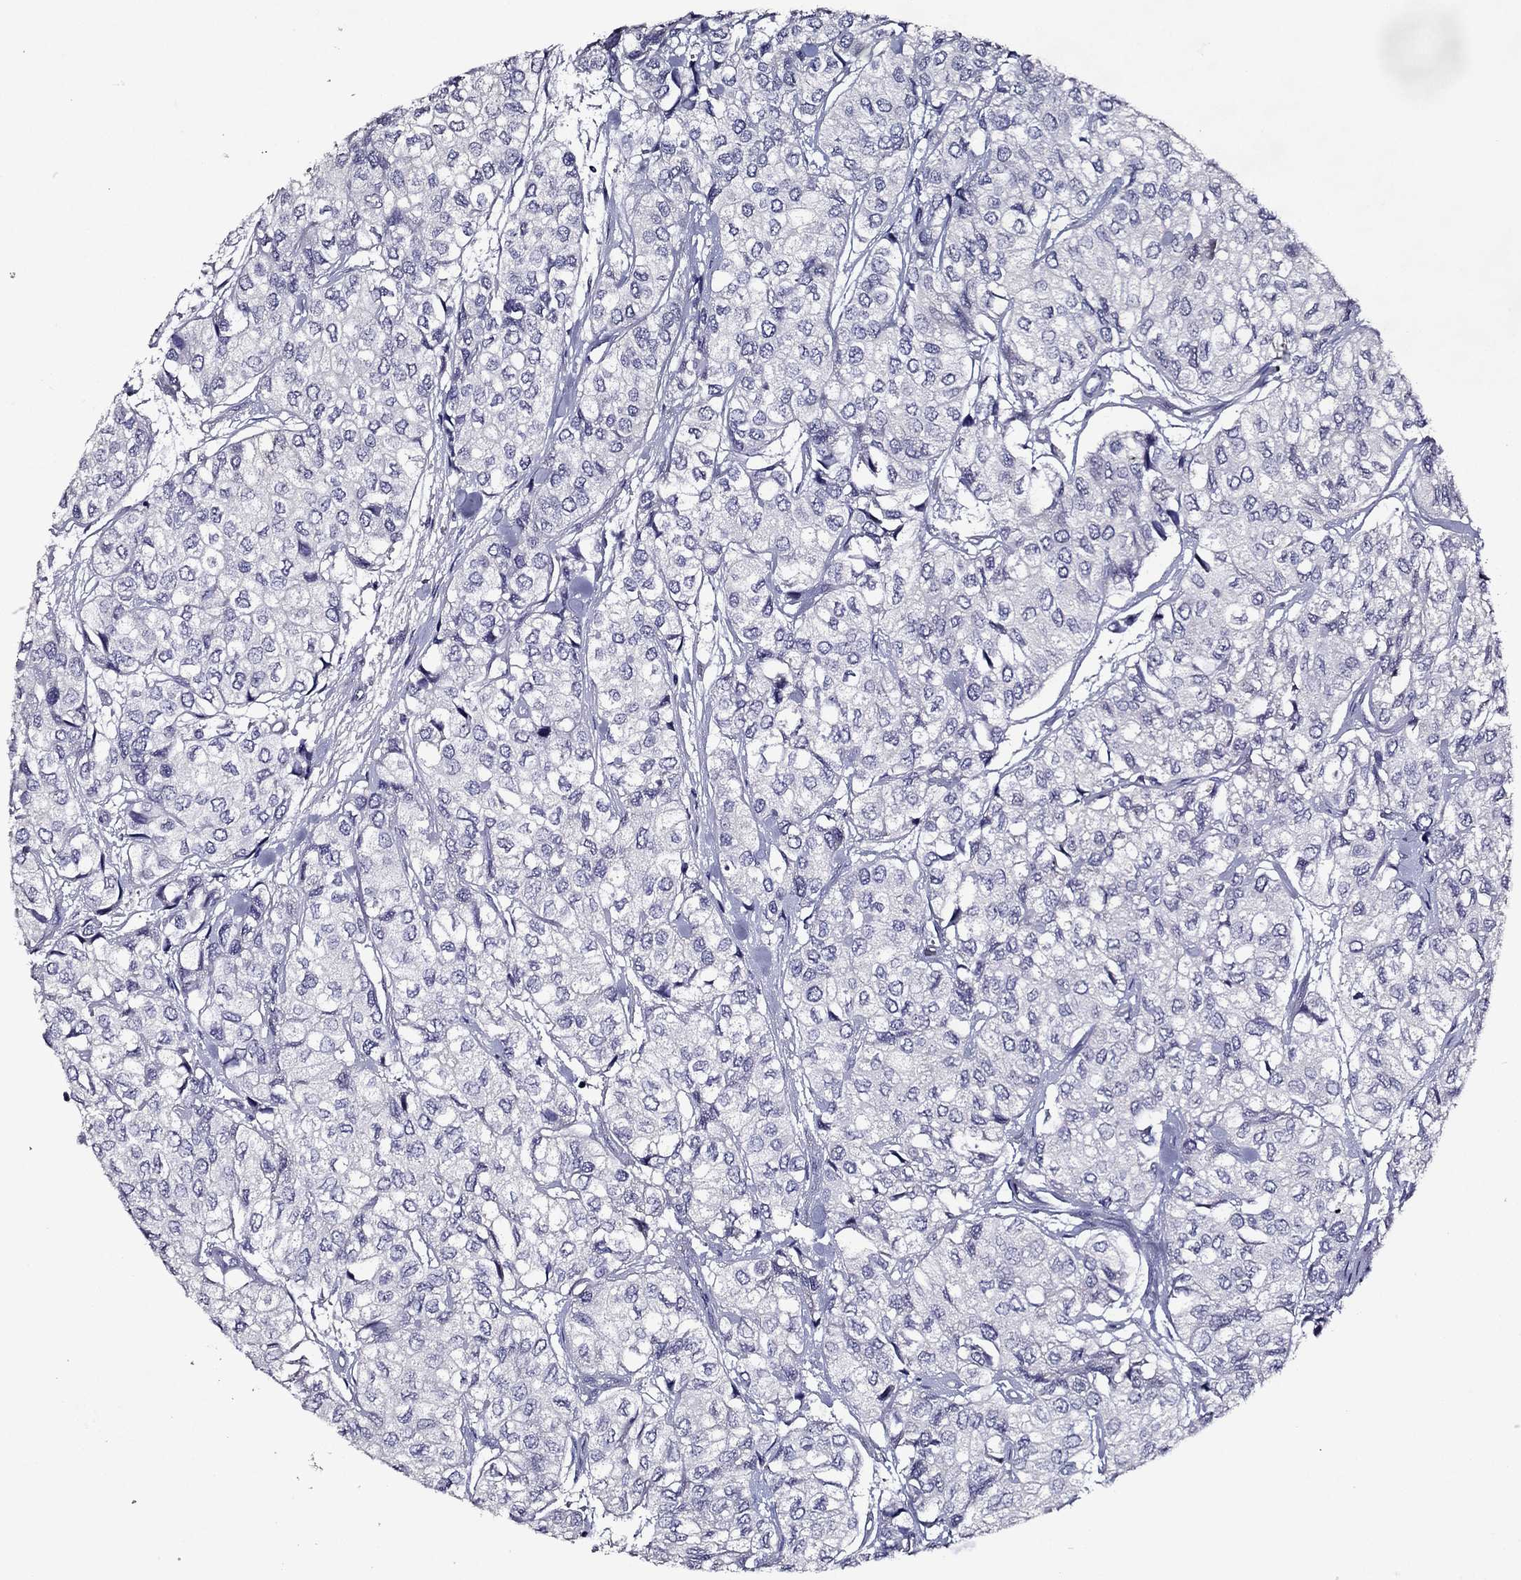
{"staining": {"intensity": "negative", "quantity": "none", "location": "none"}, "tissue": "urothelial cancer", "cell_type": "Tumor cells", "image_type": "cancer", "snomed": [{"axis": "morphology", "description": "Urothelial carcinoma, High grade"}, {"axis": "topography", "description": "Urinary bladder"}], "caption": "Tumor cells show no significant positivity in urothelial cancer.", "gene": "RGS8", "patient": {"sex": "male", "age": 73}}